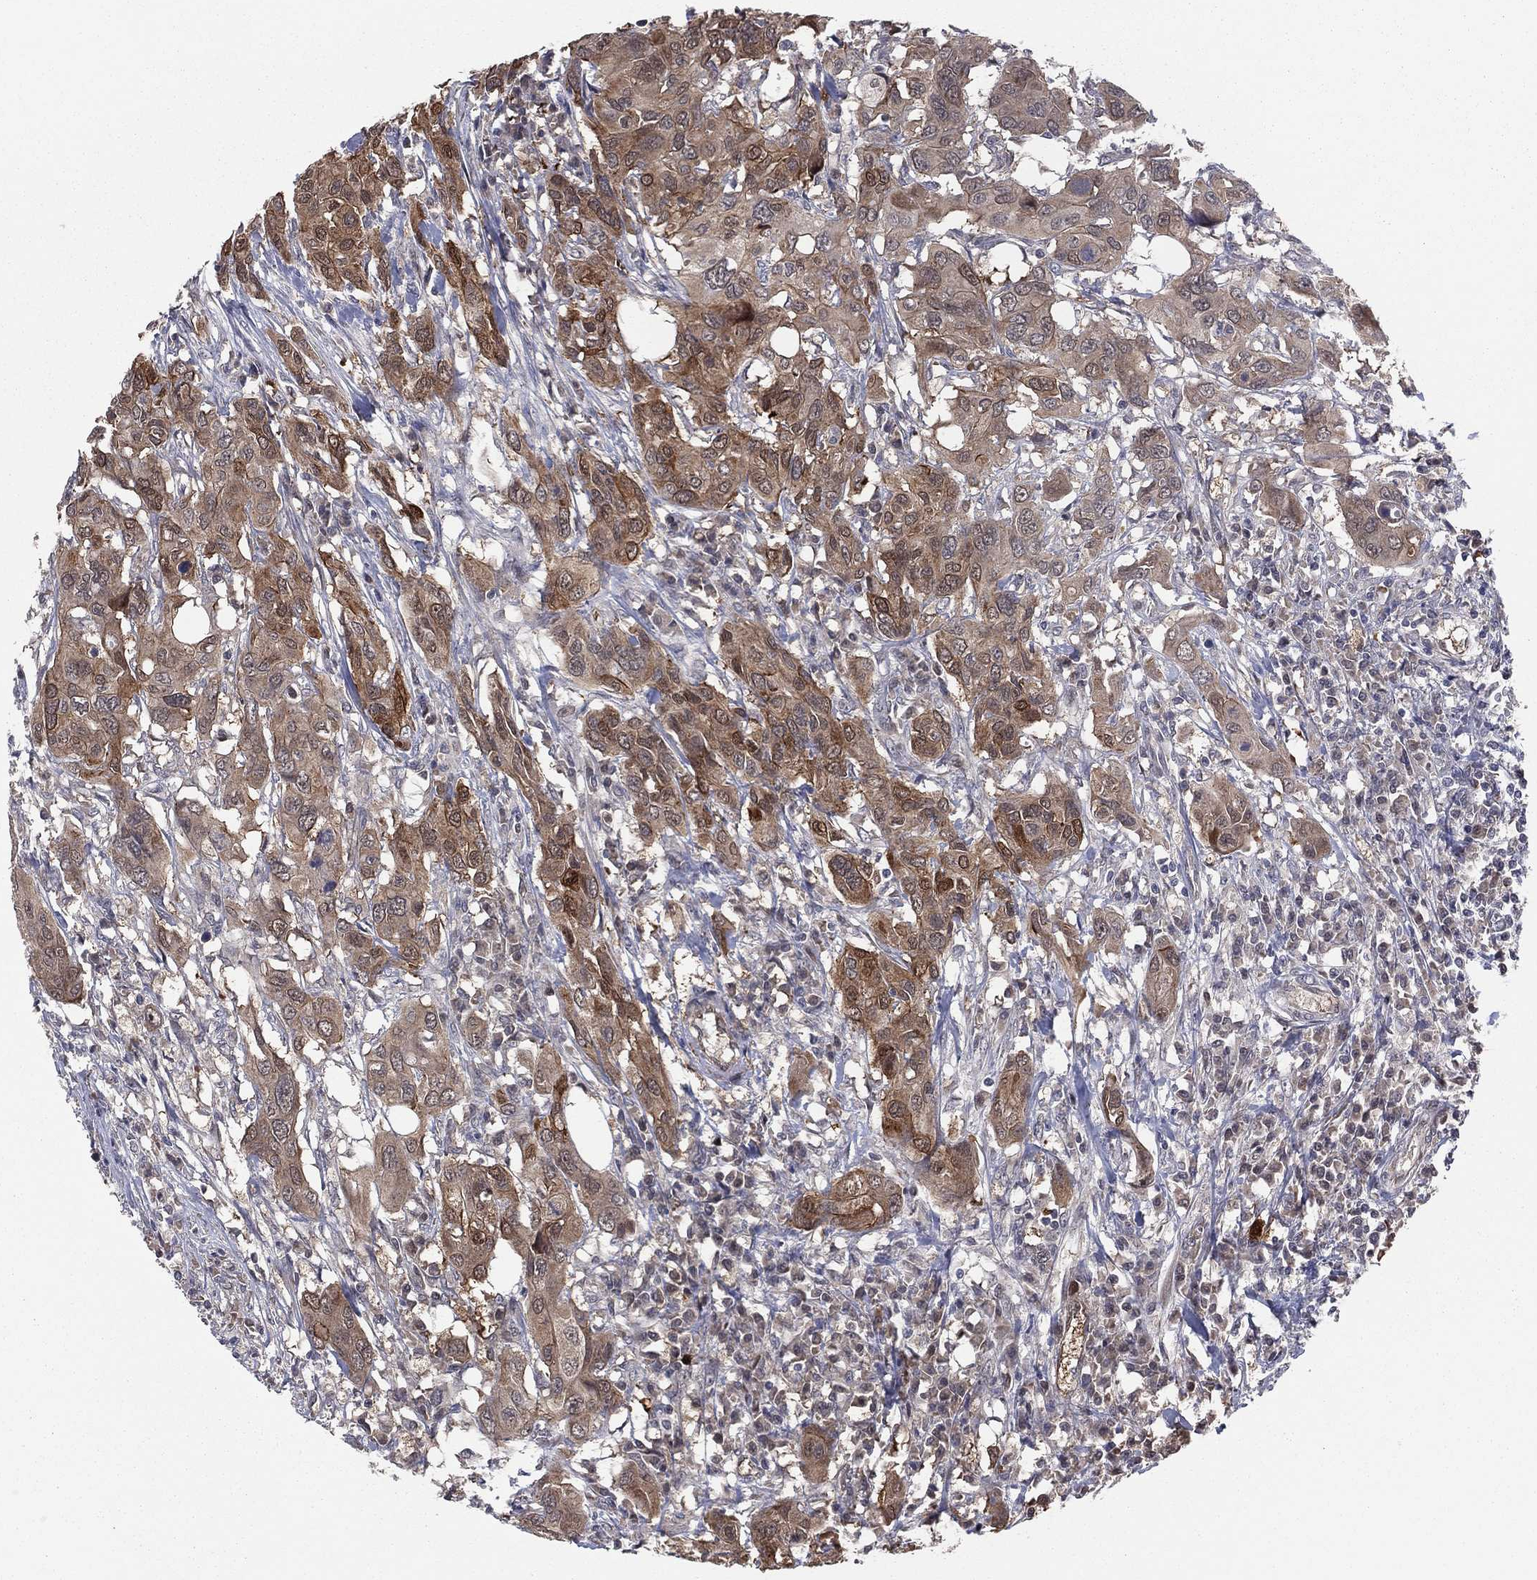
{"staining": {"intensity": "moderate", "quantity": "25%-75%", "location": "cytoplasmic/membranous"}, "tissue": "urothelial cancer", "cell_type": "Tumor cells", "image_type": "cancer", "snomed": [{"axis": "morphology", "description": "Urothelial carcinoma, NOS"}, {"axis": "morphology", "description": "Urothelial carcinoma, High grade"}, {"axis": "topography", "description": "Urinary bladder"}], "caption": "This photomicrograph shows urothelial cancer stained with immunohistochemistry (IHC) to label a protein in brown. The cytoplasmic/membranous of tumor cells show moderate positivity for the protein. Nuclei are counter-stained blue.", "gene": "SNCG", "patient": {"sex": "male", "age": 63}}